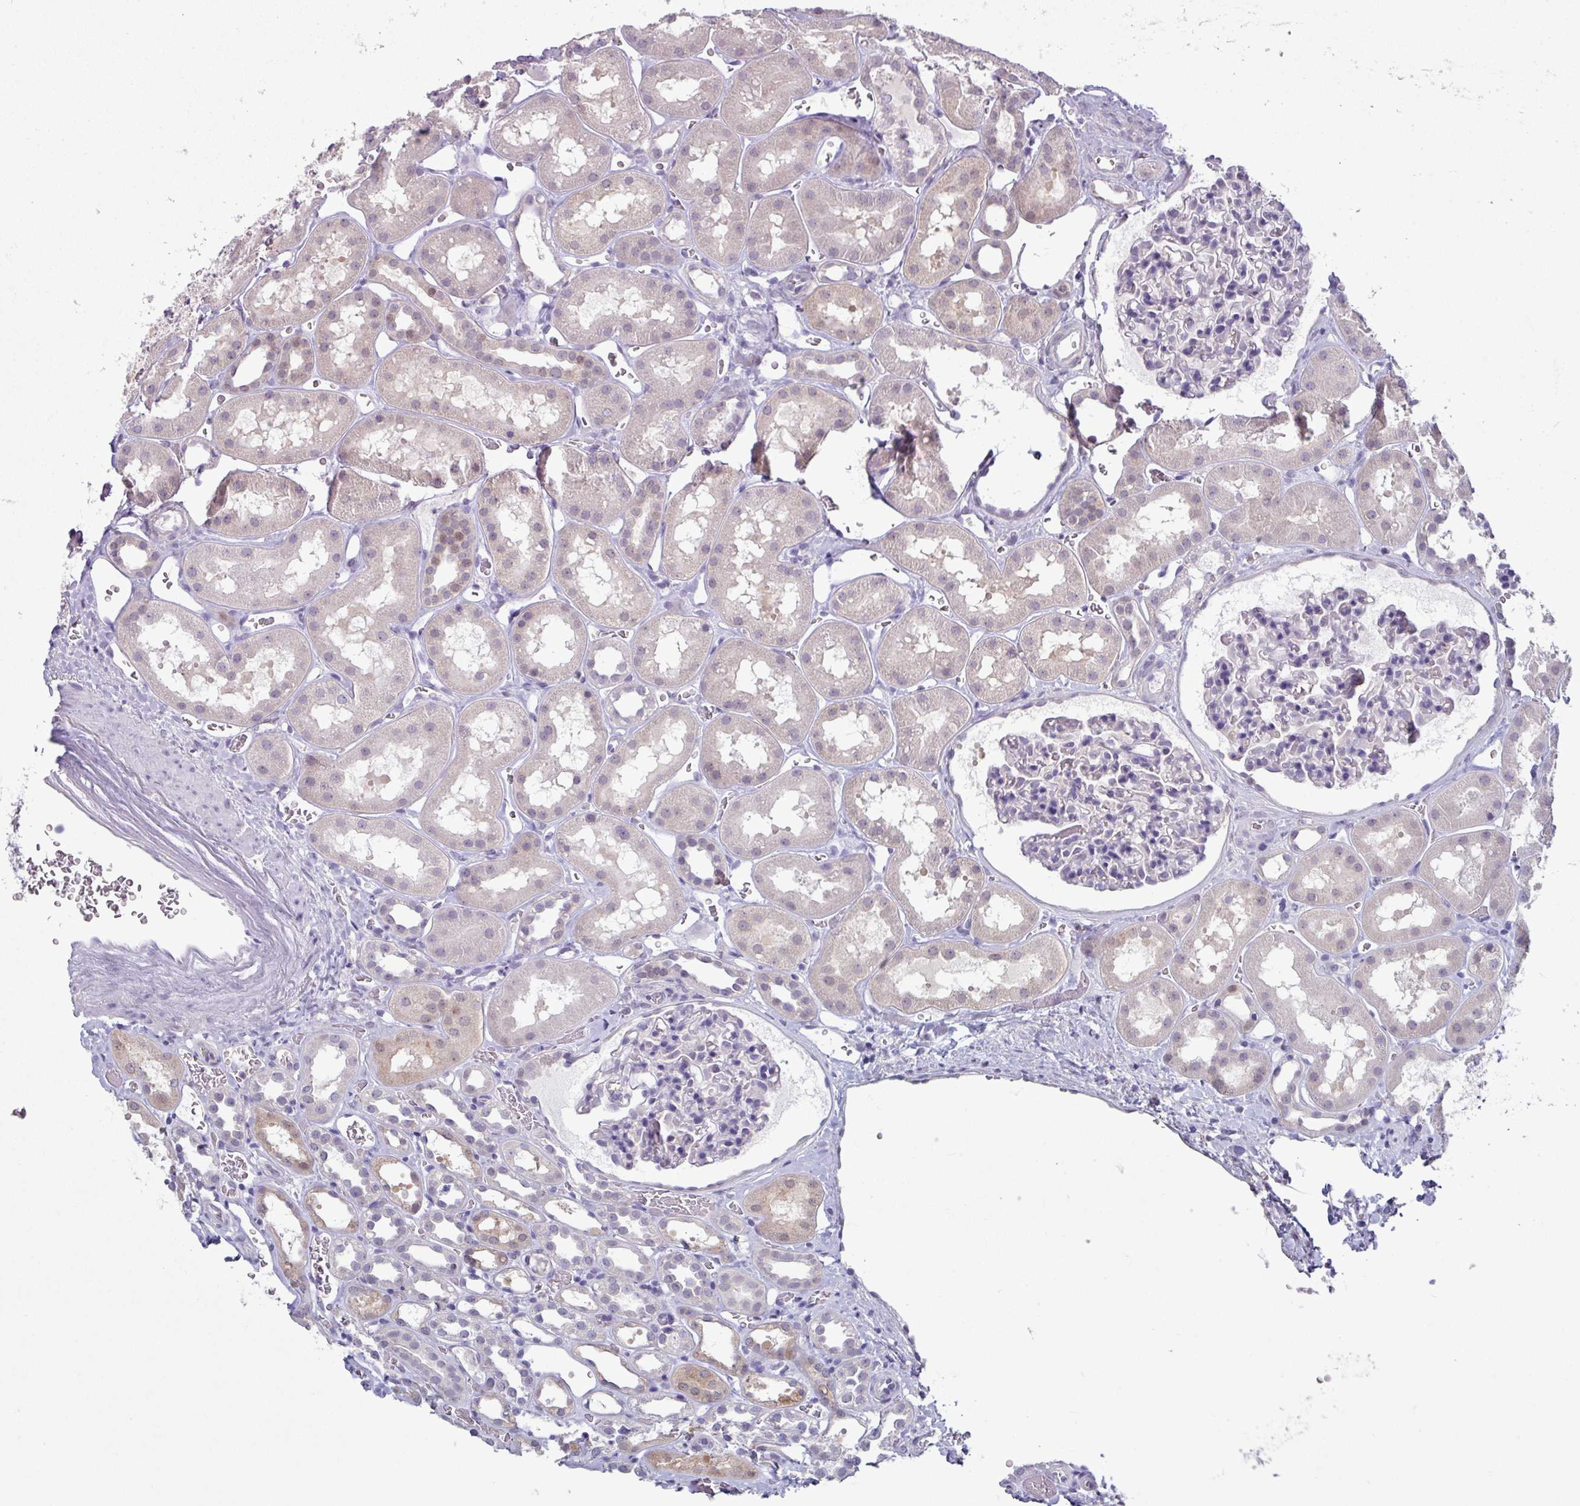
{"staining": {"intensity": "negative", "quantity": "none", "location": "none"}, "tissue": "kidney", "cell_type": "Cells in glomeruli", "image_type": "normal", "snomed": [{"axis": "morphology", "description": "Normal tissue, NOS"}, {"axis": "topography", "description": "Kidney"}], "caption": "Immunohistochemical staining of normal kidney displays no significant positivity in cells in glomeruli.", "gene": "TTLL12", "patient": {"sex": "female", "age": 41}}